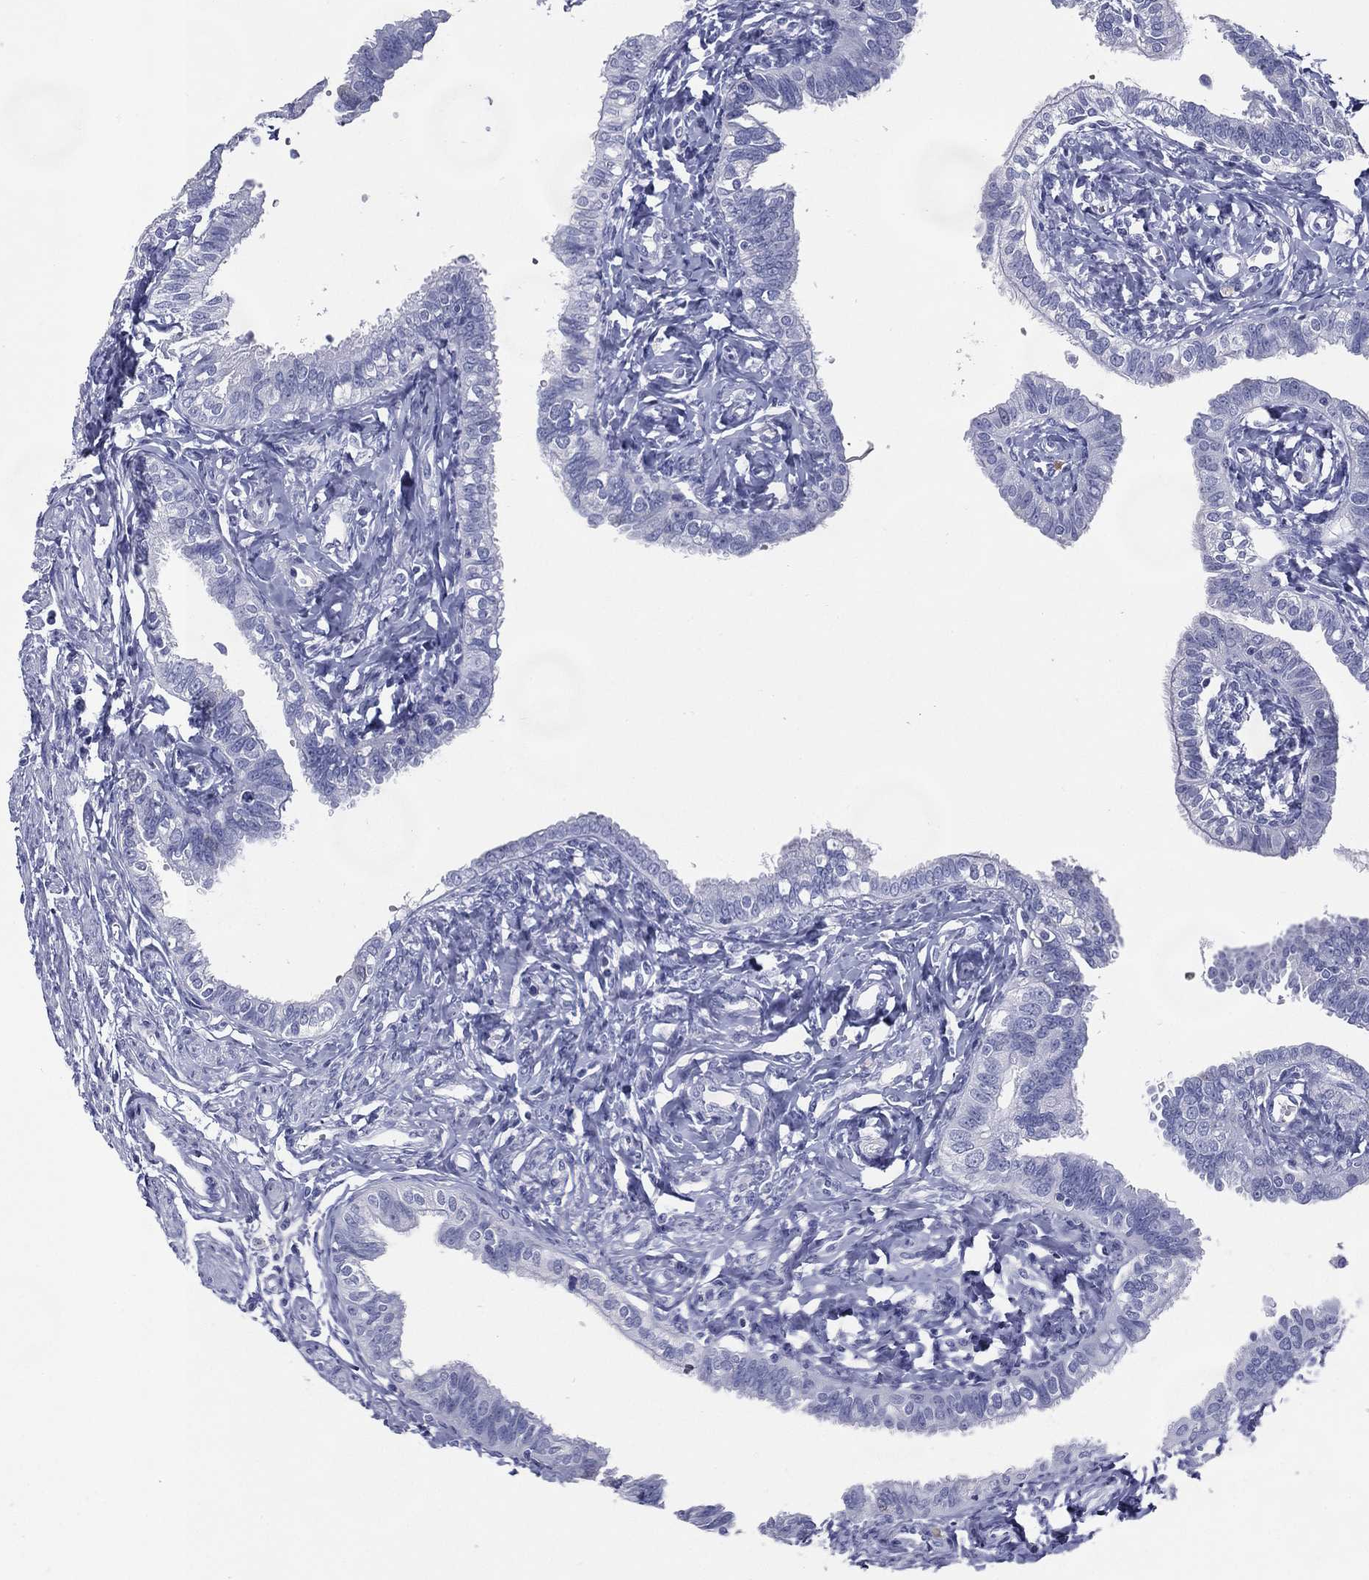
{"staining": {"intensity": "negative", "quantity": "none", "location": "none"}, "tissue": "fallopian tube", "cell_type": "Glandular cells", "image_type": "normal", "snomed": [{"axis": "morphology", "description": "Normal tissue, NOS"}, {"axis": "topography", "description": "Fallopian tube"}], "caption": "The image exhibits no staining of glandular cells in normal fallopian tube. (Brightfield microscopy of DAB IHC at high magnification).", "gene": "KIF2C", "patient": {"sex": "female", "age": 54}}